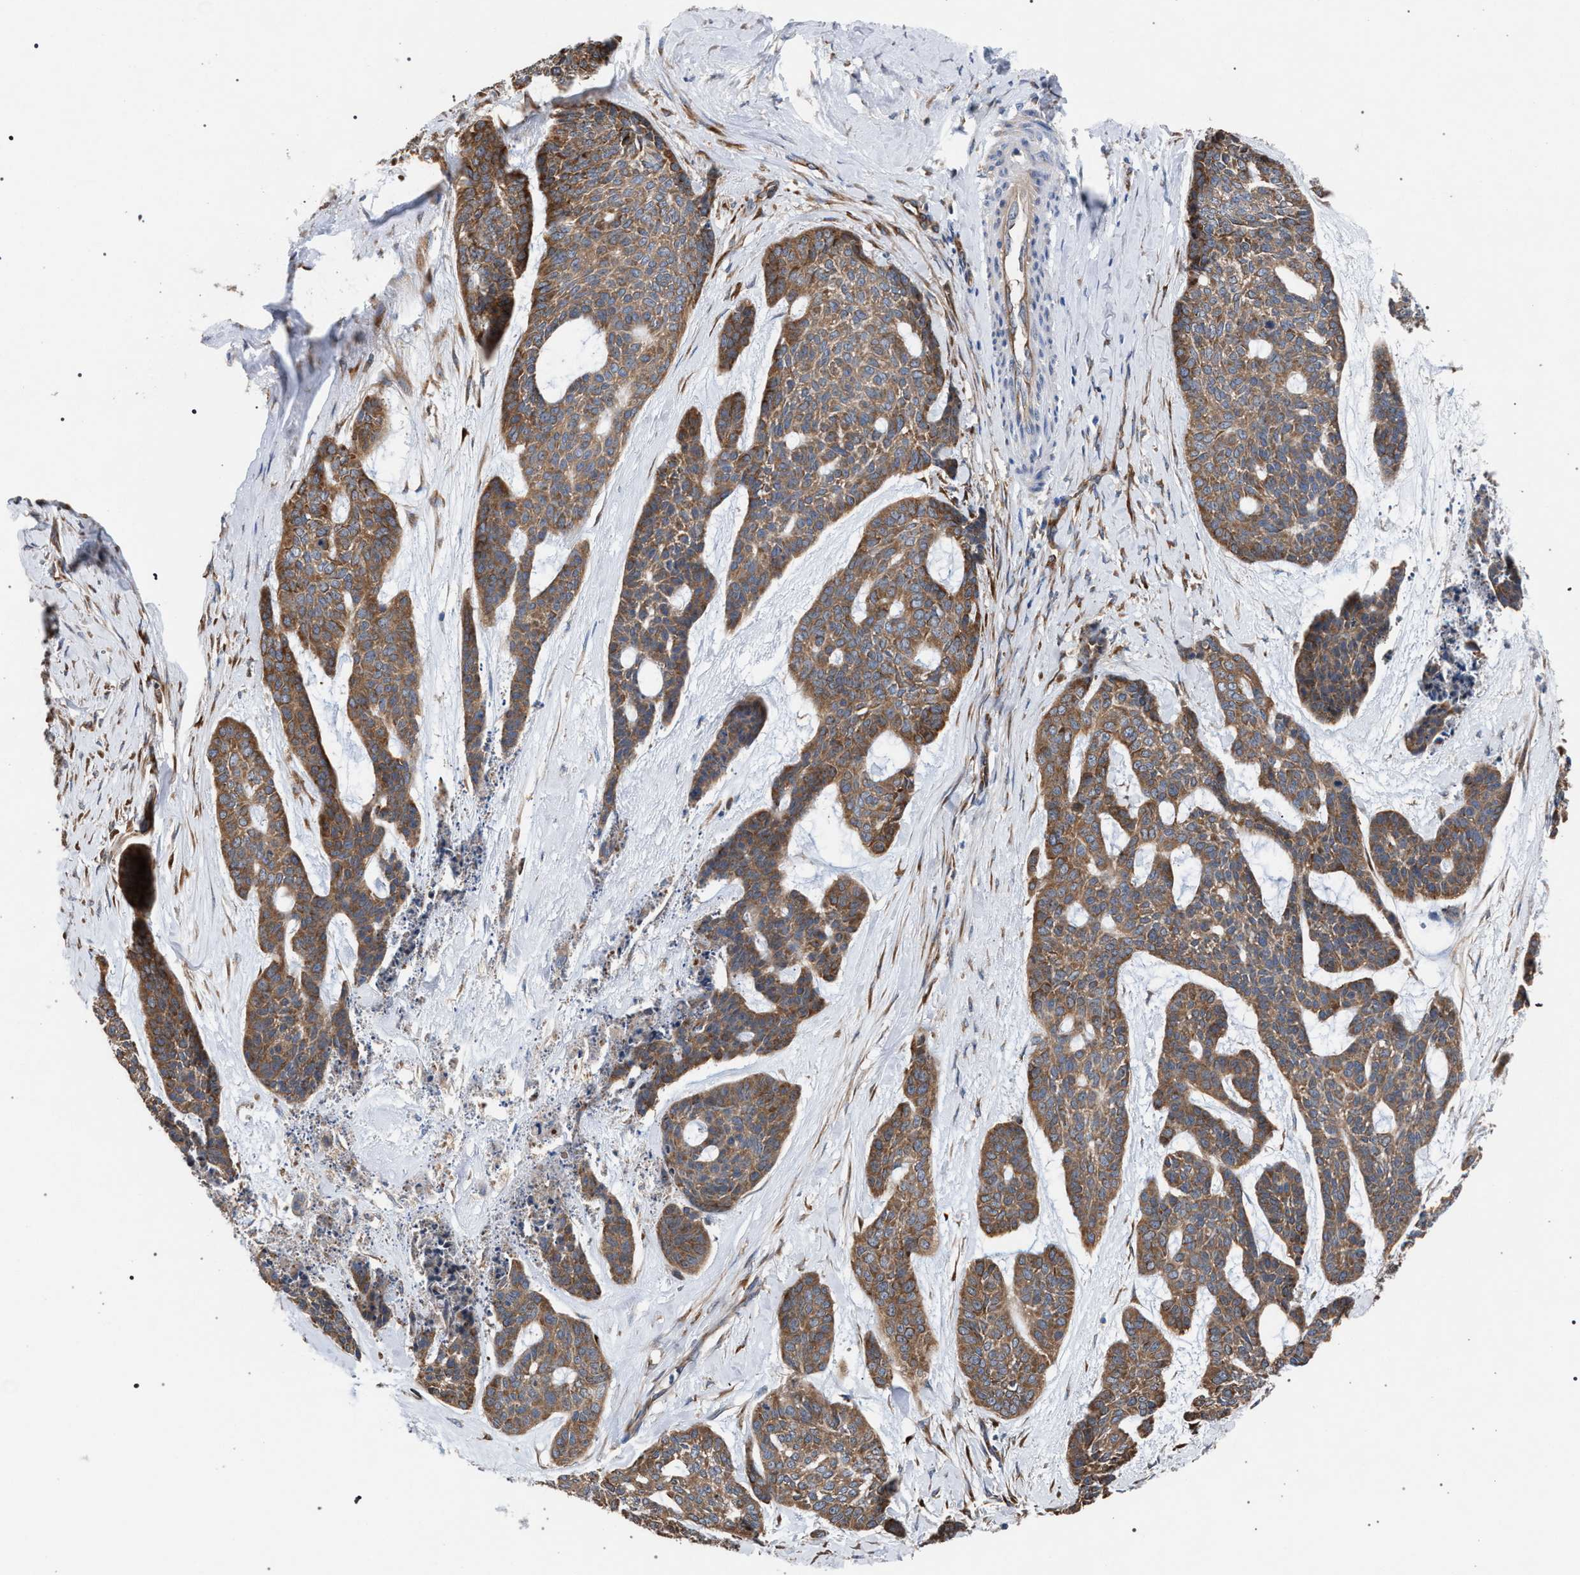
{"staining": {"intensity": "moderate", "quantity": ">75%", "location": "cytoplasmic/membranous"}, "tissue": "skin cancer", "cell_type": "Tumor cells", "image_type": "cancer", "snomed": [{"axis": "morphology", "description": "Basal cell carcinoma"}, {"axis": "topography", "description": "Skin"}], "caption": "Skin cancer tissue displays moderate cytoplasmic/membranous expression in approximately >75% of tumor cells (Stains: DAB (3,3'-diaminobenzidine) in brown, nuclei in blue, Microscopy: brightfield microscopy at high magnification).", "gene": "CDR2L", "patient": {"sex": "female", "age": 64}}